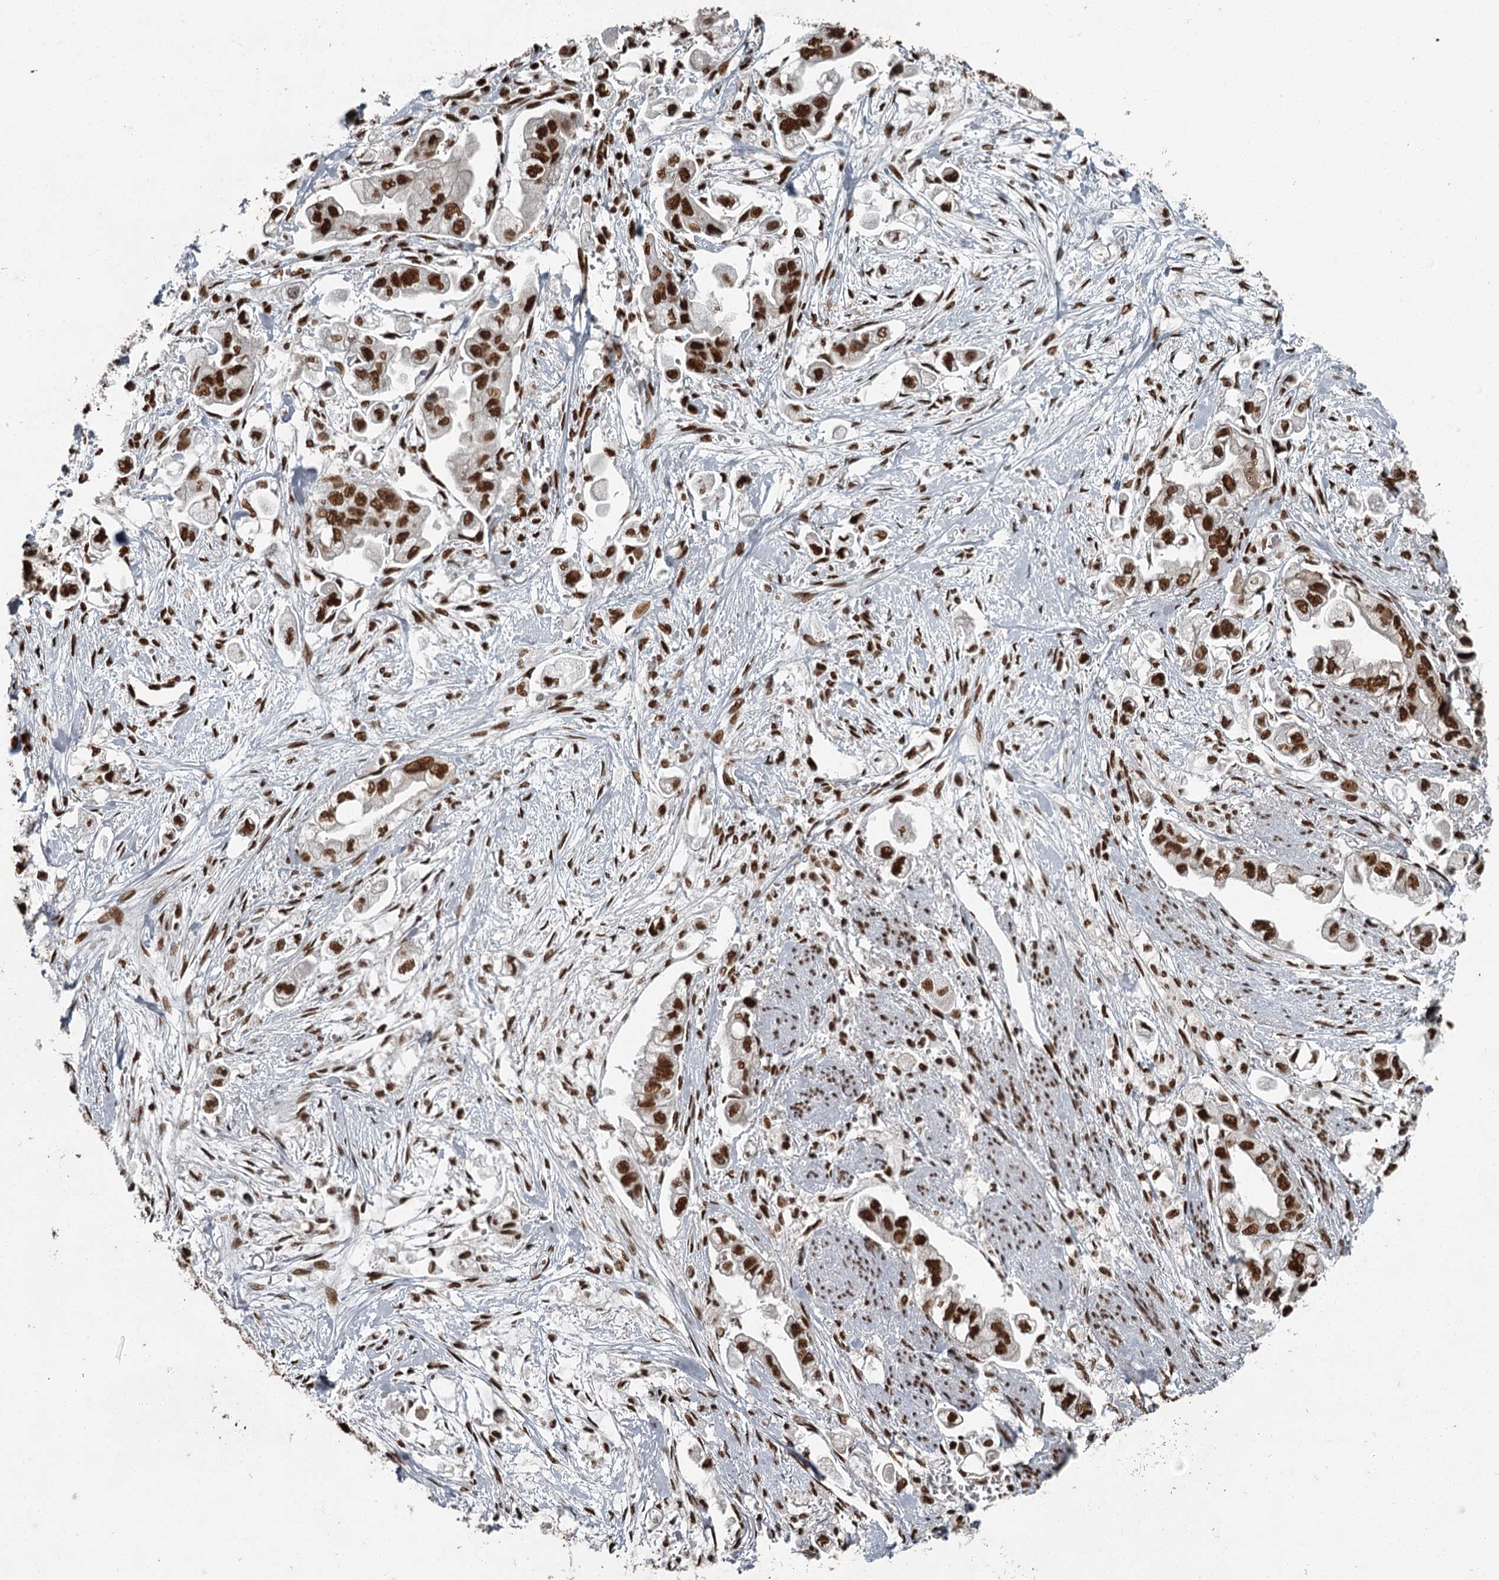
{"staining": {"intensity": "strong", "quantity": ">75%", "location": "nuclear"}, "tissue": "stomach cancer", "cell_type": "Tumor cells", "image_type": "cancer", "snomed": [{"axis": "morphology", "description": "Adenocarcinoma, NOS"}, {"axis": "topography", "description": "Stomach"}], "caption": "Strong nuclear protein expression is identified in approximately >75% of tumor cells in stomach cancer. (brown staining indicates protein expression, while blue staining denotes nuclei).", "gene": "RBBP7", "patient": {"sex": "male", "age": 62}}